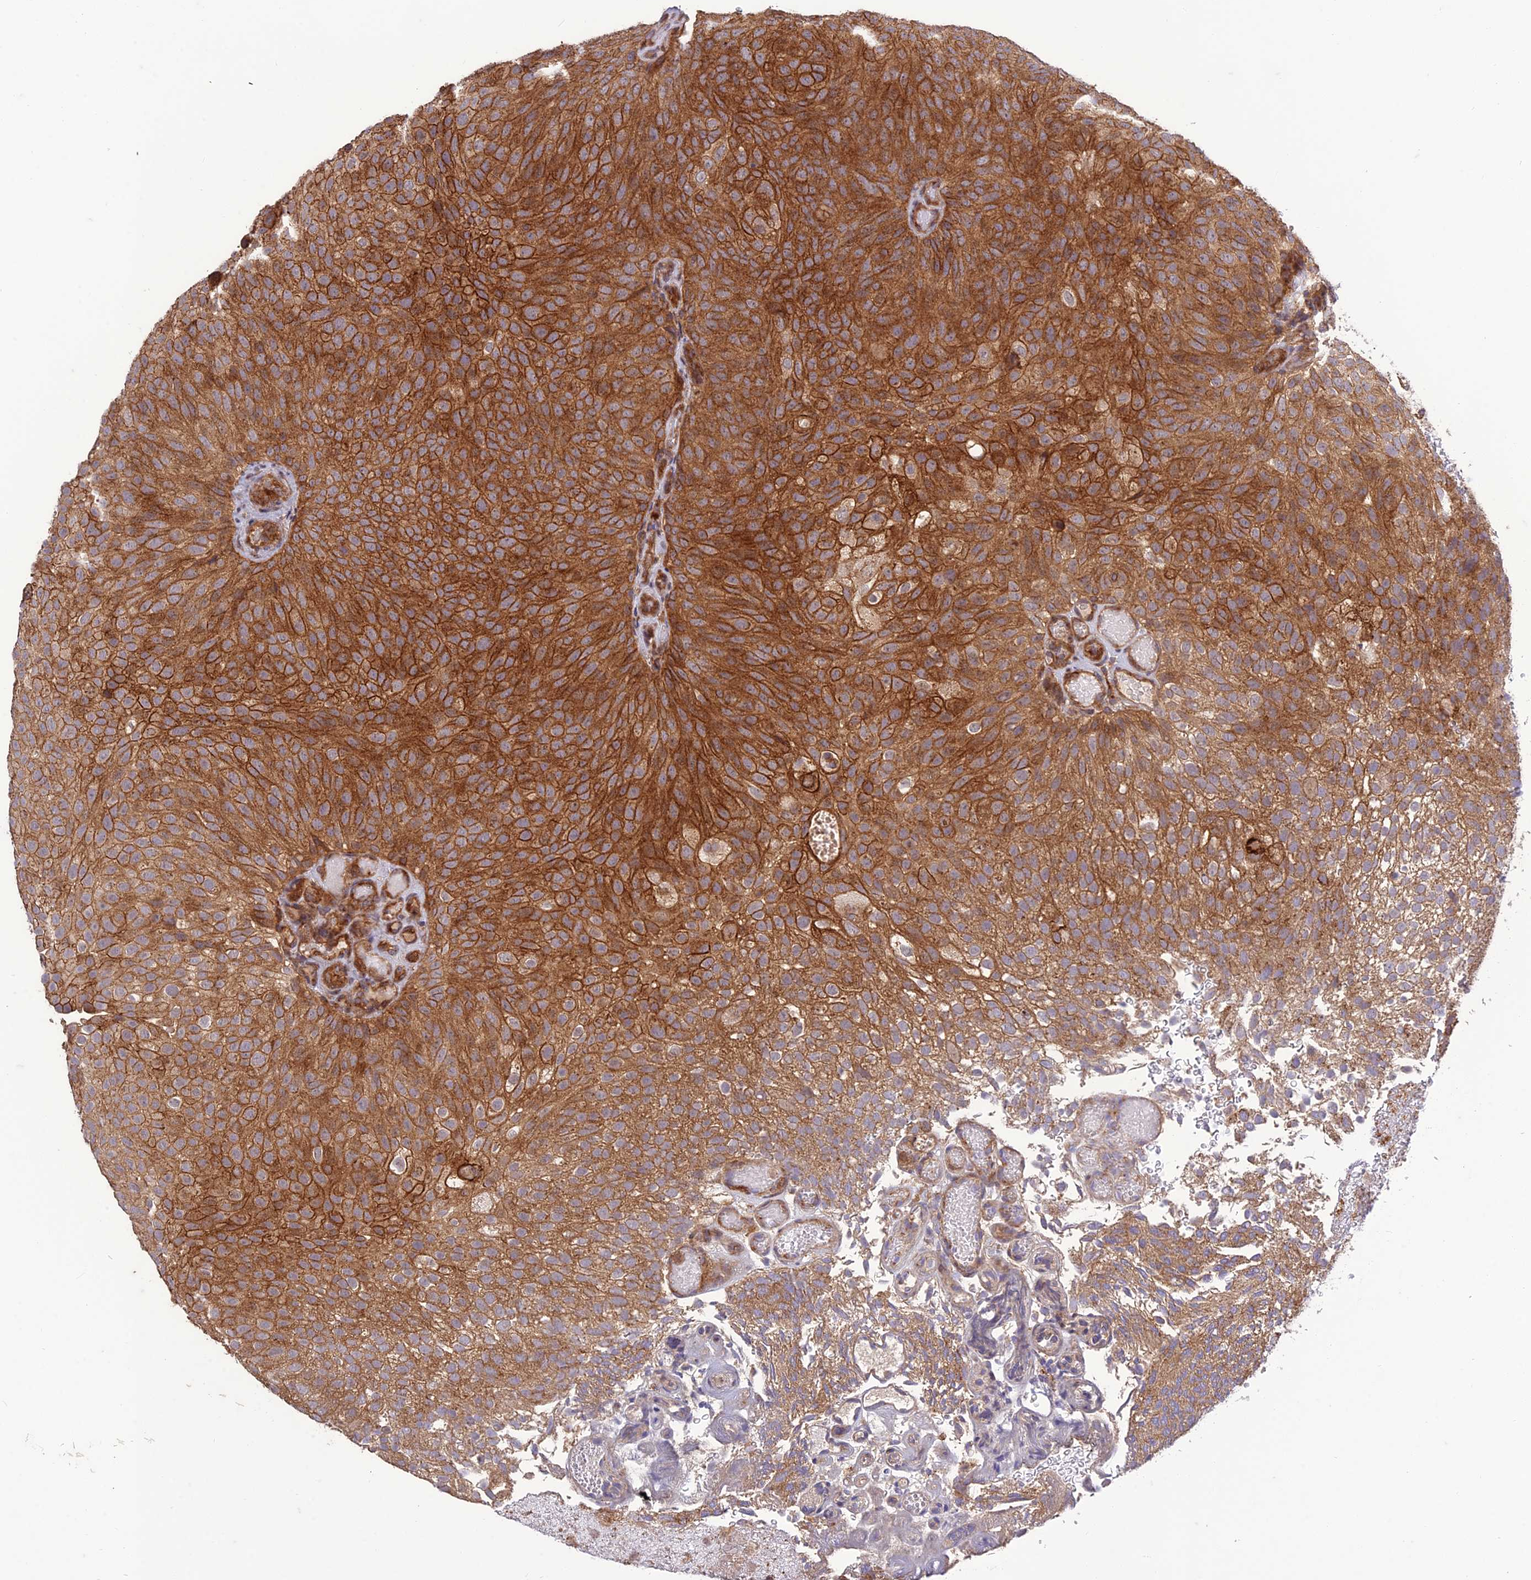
{"staining": {"intensity": "strong", "quantity": ">75%", "location": "cytoplasmic/membranous"}, "tissue": "urothelial cancer", "cell_type": "Tumor cells", "image_type": "cancer", "snomed": [{"axis": "morphology", "description": "Urothelial carcinoma, Low grade"}, {"axis": "topography", "description": "Urinary bladder"}], "caption": "Brown immunohistochemical staining in urothelial carcinoma (low-grade) shows strong cytoplasmic/membranous staining in about >75% of tumor cells.", "gene": "TMEM131L", "patient": {"sex": "male", "age": 78}}